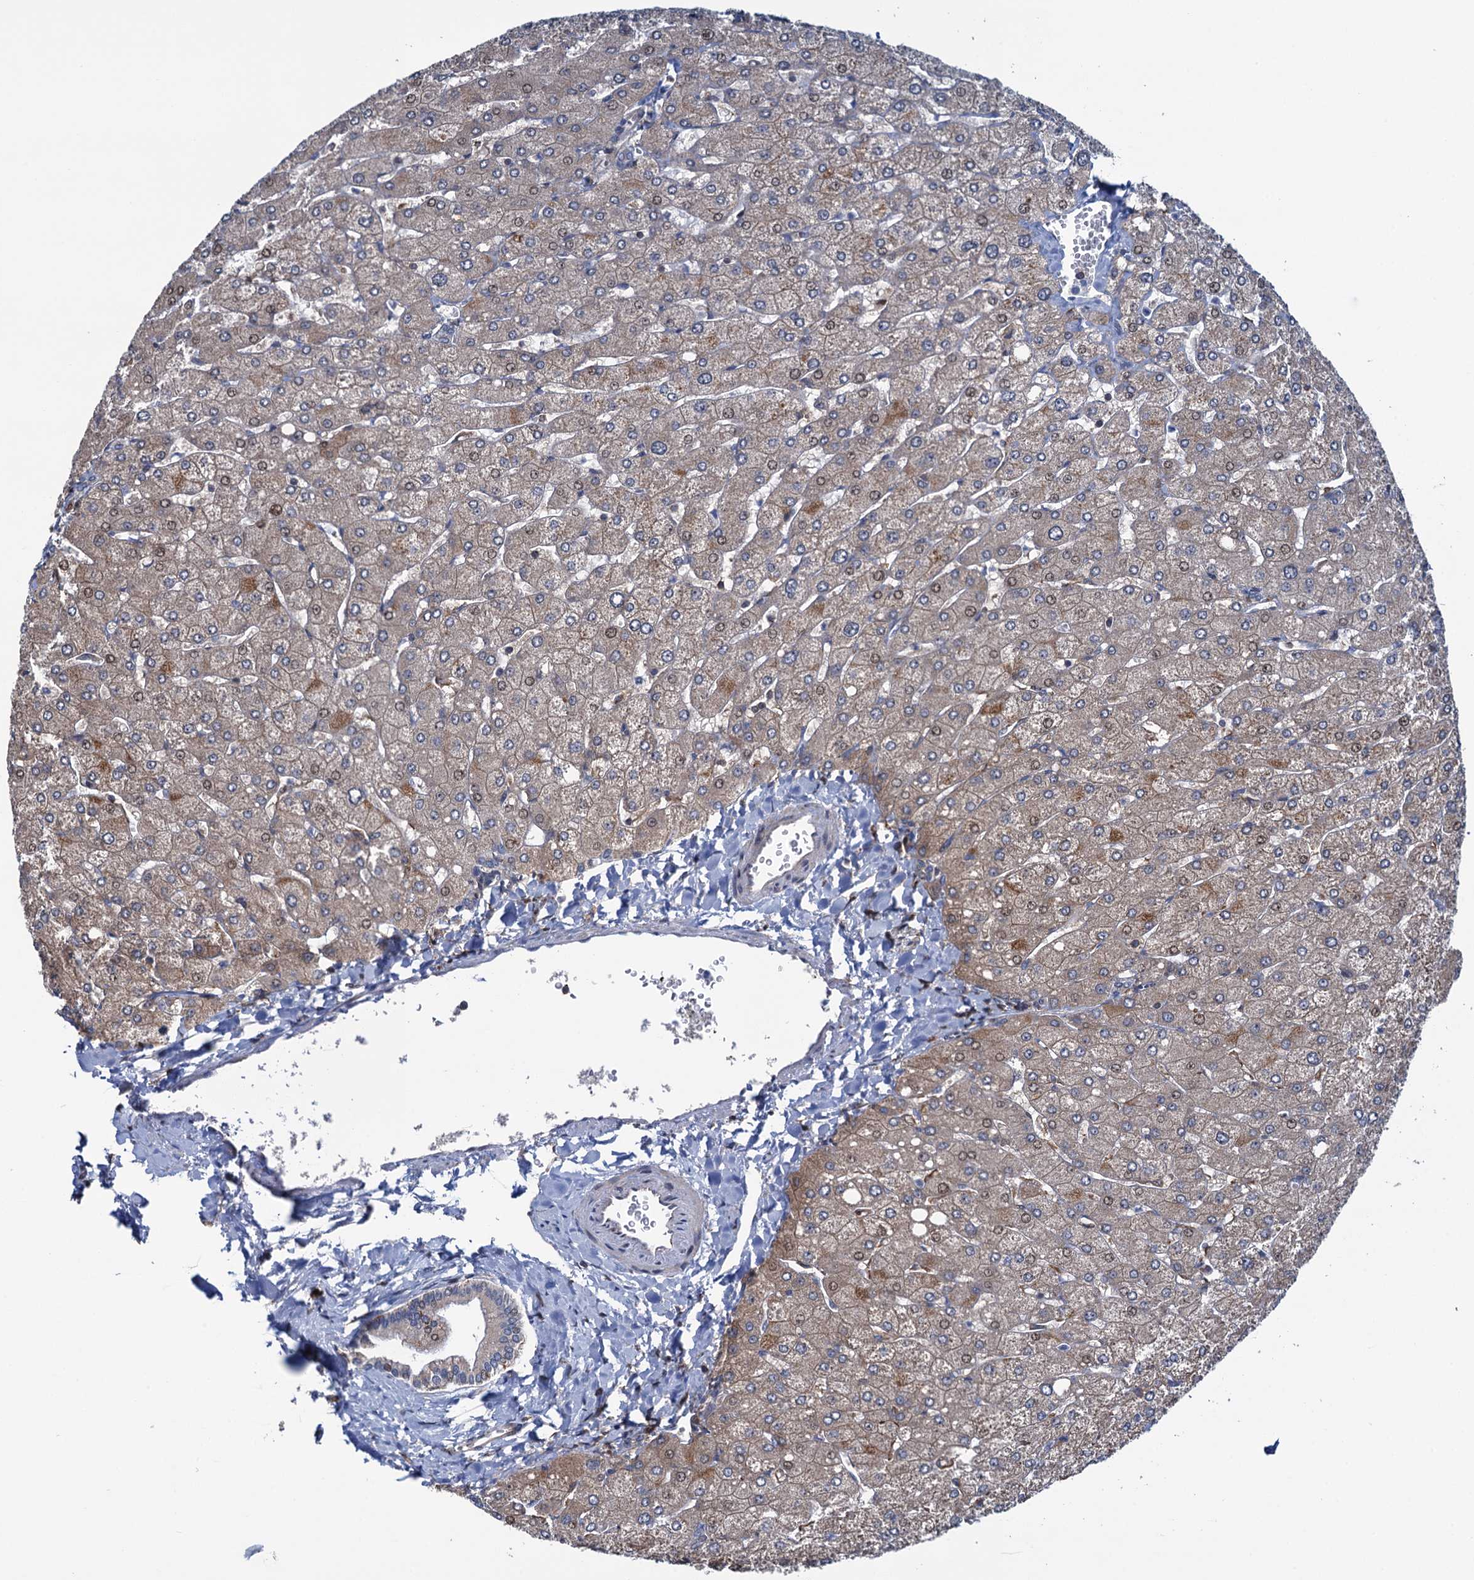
{"staining": {"intensity": "negative", "quantity": "none", "location": "none"}, "tissue": "liver", "cell_type": "Cholangiocytes", "image_type": "normal", "snomed": [{"axis": "morphology", "description": "Normal tissue, NOS"}, {"axis": "topography", "description": "Liver"}], "caption": "High power microscopy photomicrograph of an immunohistochemistry image of unremarkable liver, revealing no significant positivity in cholangiocytes.", "gene": "CCDC102A", "patient": {"sex": "male", "age": 55}}